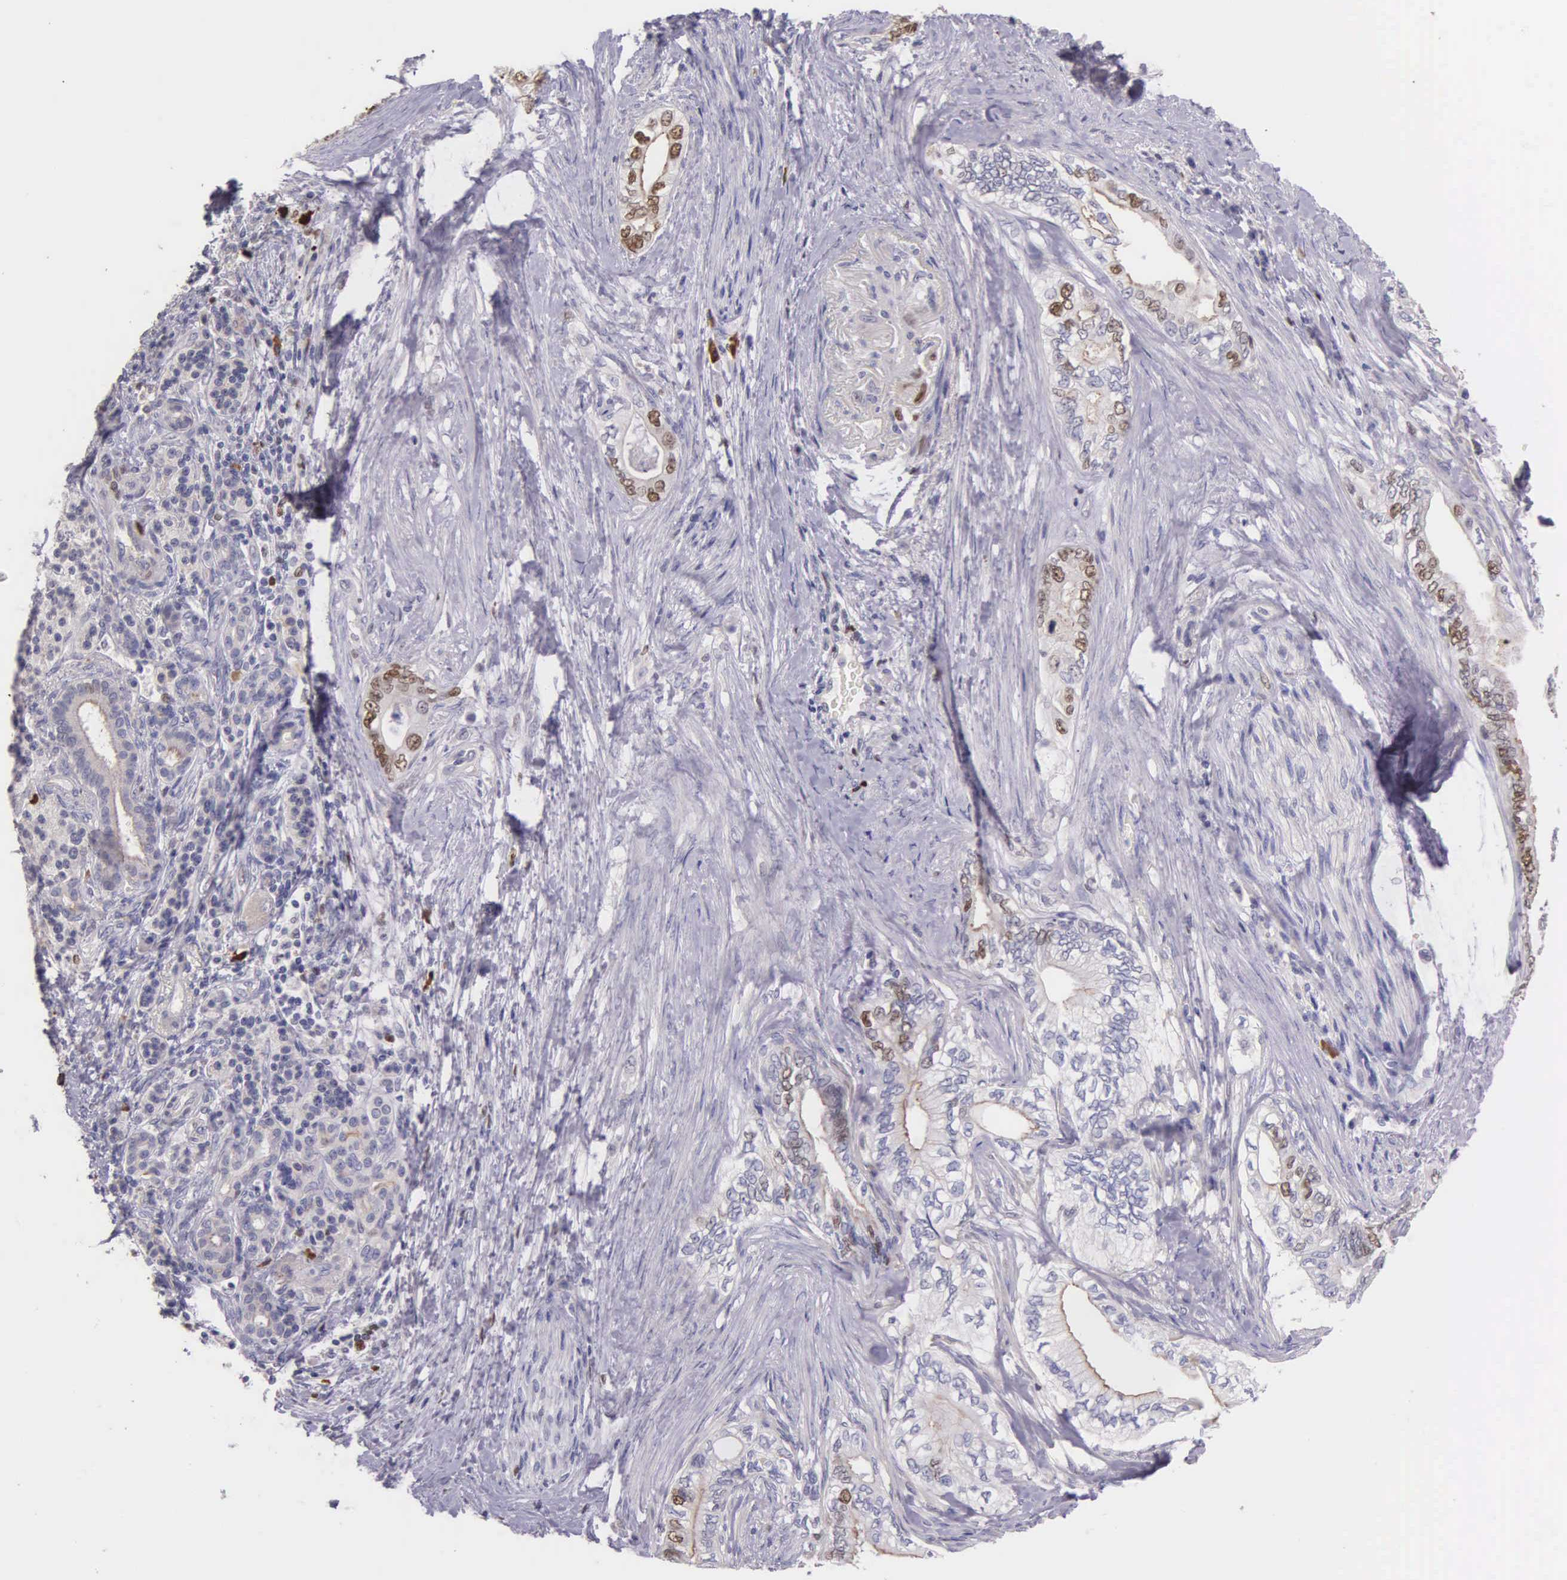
{"staining": {"intensity": "moderate", "quantity": "<25%", "location": "nuclear"}, "tissue": "pancreatic cancer", "cell_type": "Tumor cells", "image_type": "cancer", "snomed": [{"axis": "morphology", "description": "Adenocarcinoma, NOS"}, {"axis": "topography", "description": "Pancreas"}], "caption": "Protein expression analysis of human pancreatic cancer reveals moderate nuclear staining in approximately <25% of tumor cells. (DAB IHC with brightfield microscopy, high magnification).", "gene": "MCM5", "patient": {"sex": "female", "age": 66}}